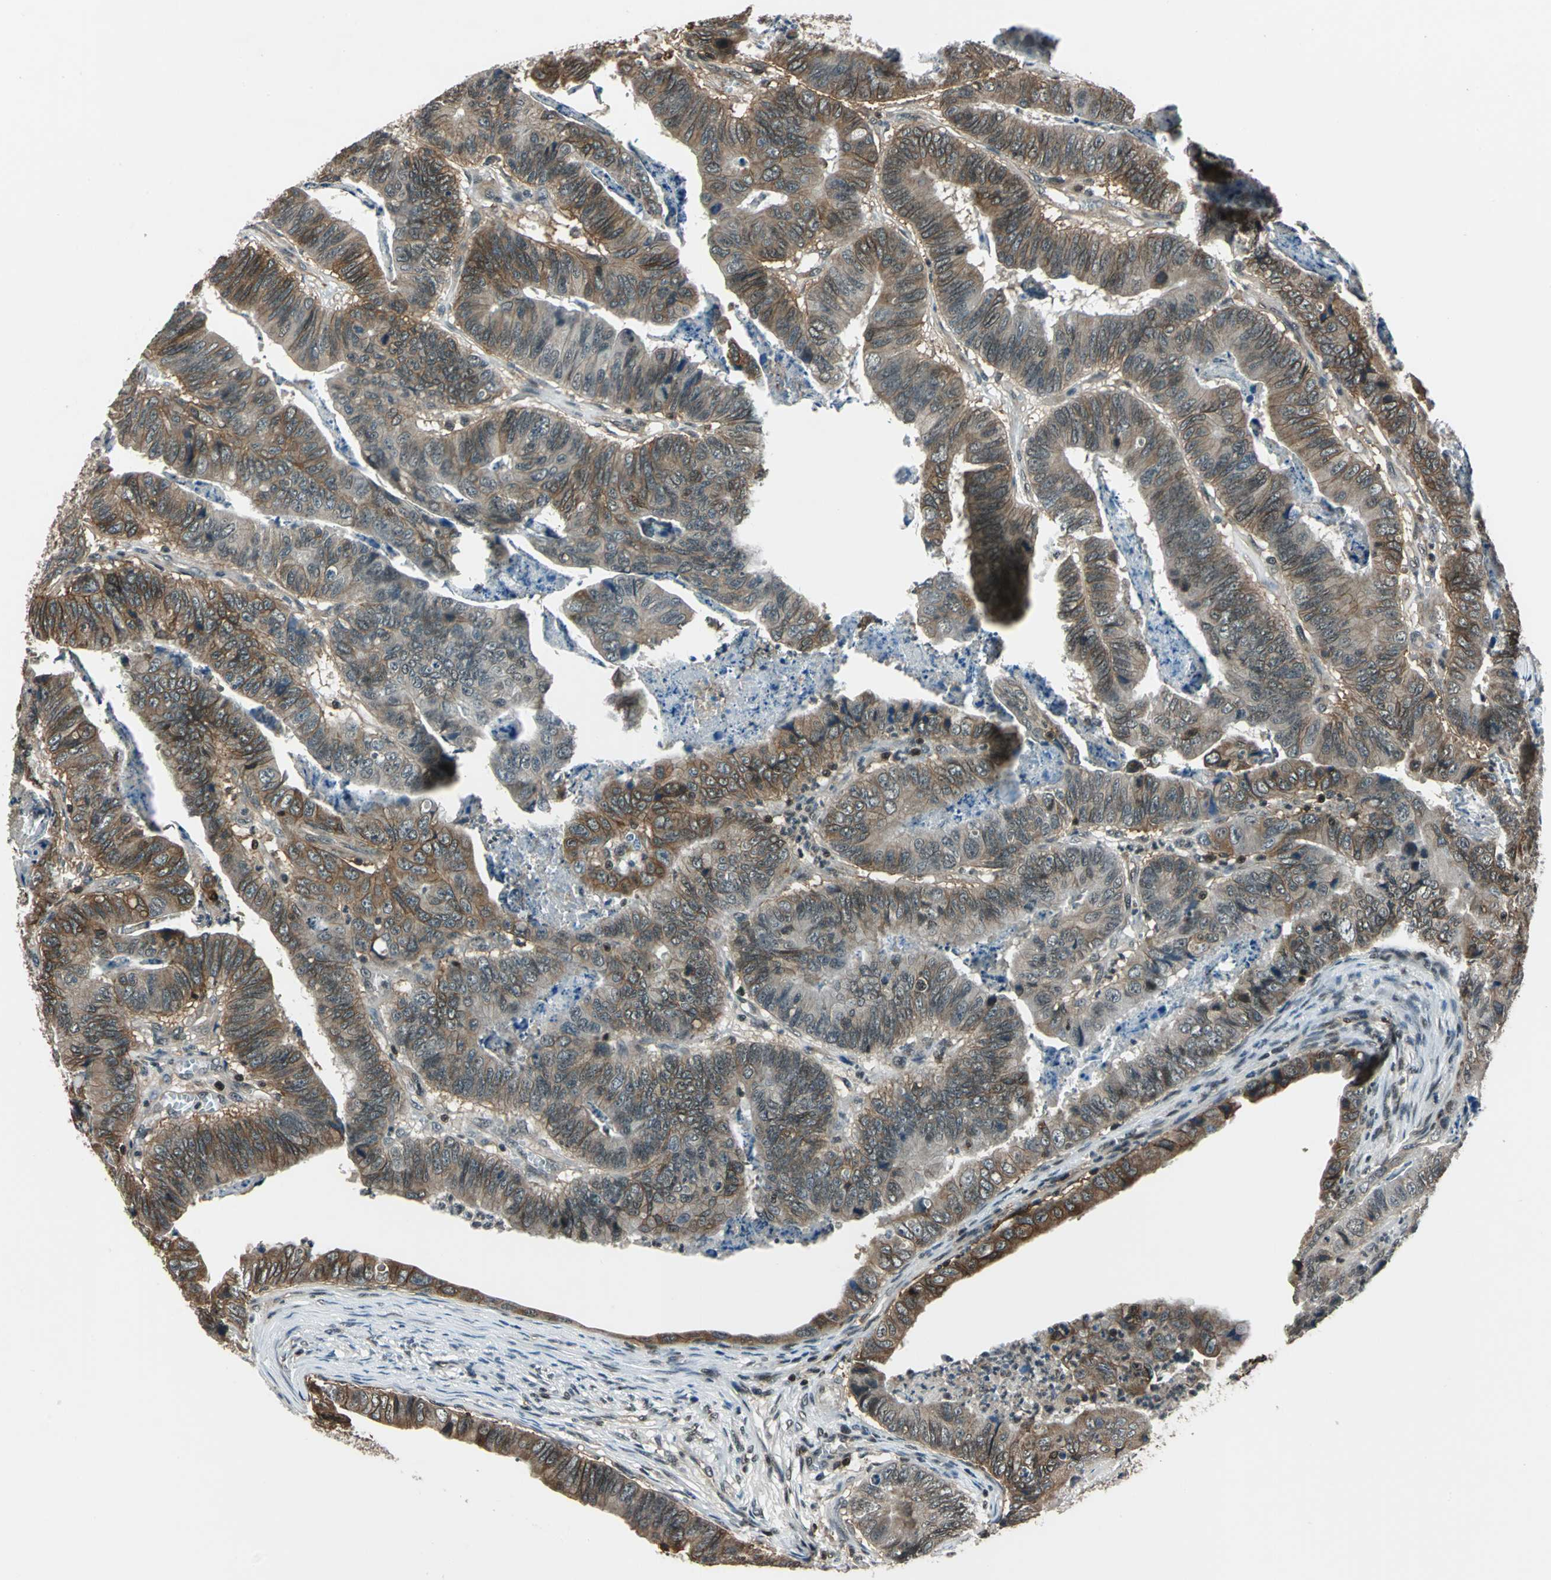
{"staining": {"intensity": "moderate", "quantity": ">75%", "location": "cytoplasmic/membranous"}, "tissue": "stomach cancer", "cell_type": "Tumor cells", "image_type": "cancer", "snomed": [{"axis": "morphology", "description": "Adenocarcinoma, NOS"}, {"axis": "topography", "description": "Stomach, lower"}], "caption": "This histopathology image shows immunohistochemistry (IHC) staining of human stomach cancer, with medium moderate cytoplasmic/membranous staining in about >75% of tumor cells.", "gene": "NR2C2", "patient": {"sex": "male", "age": 77}}